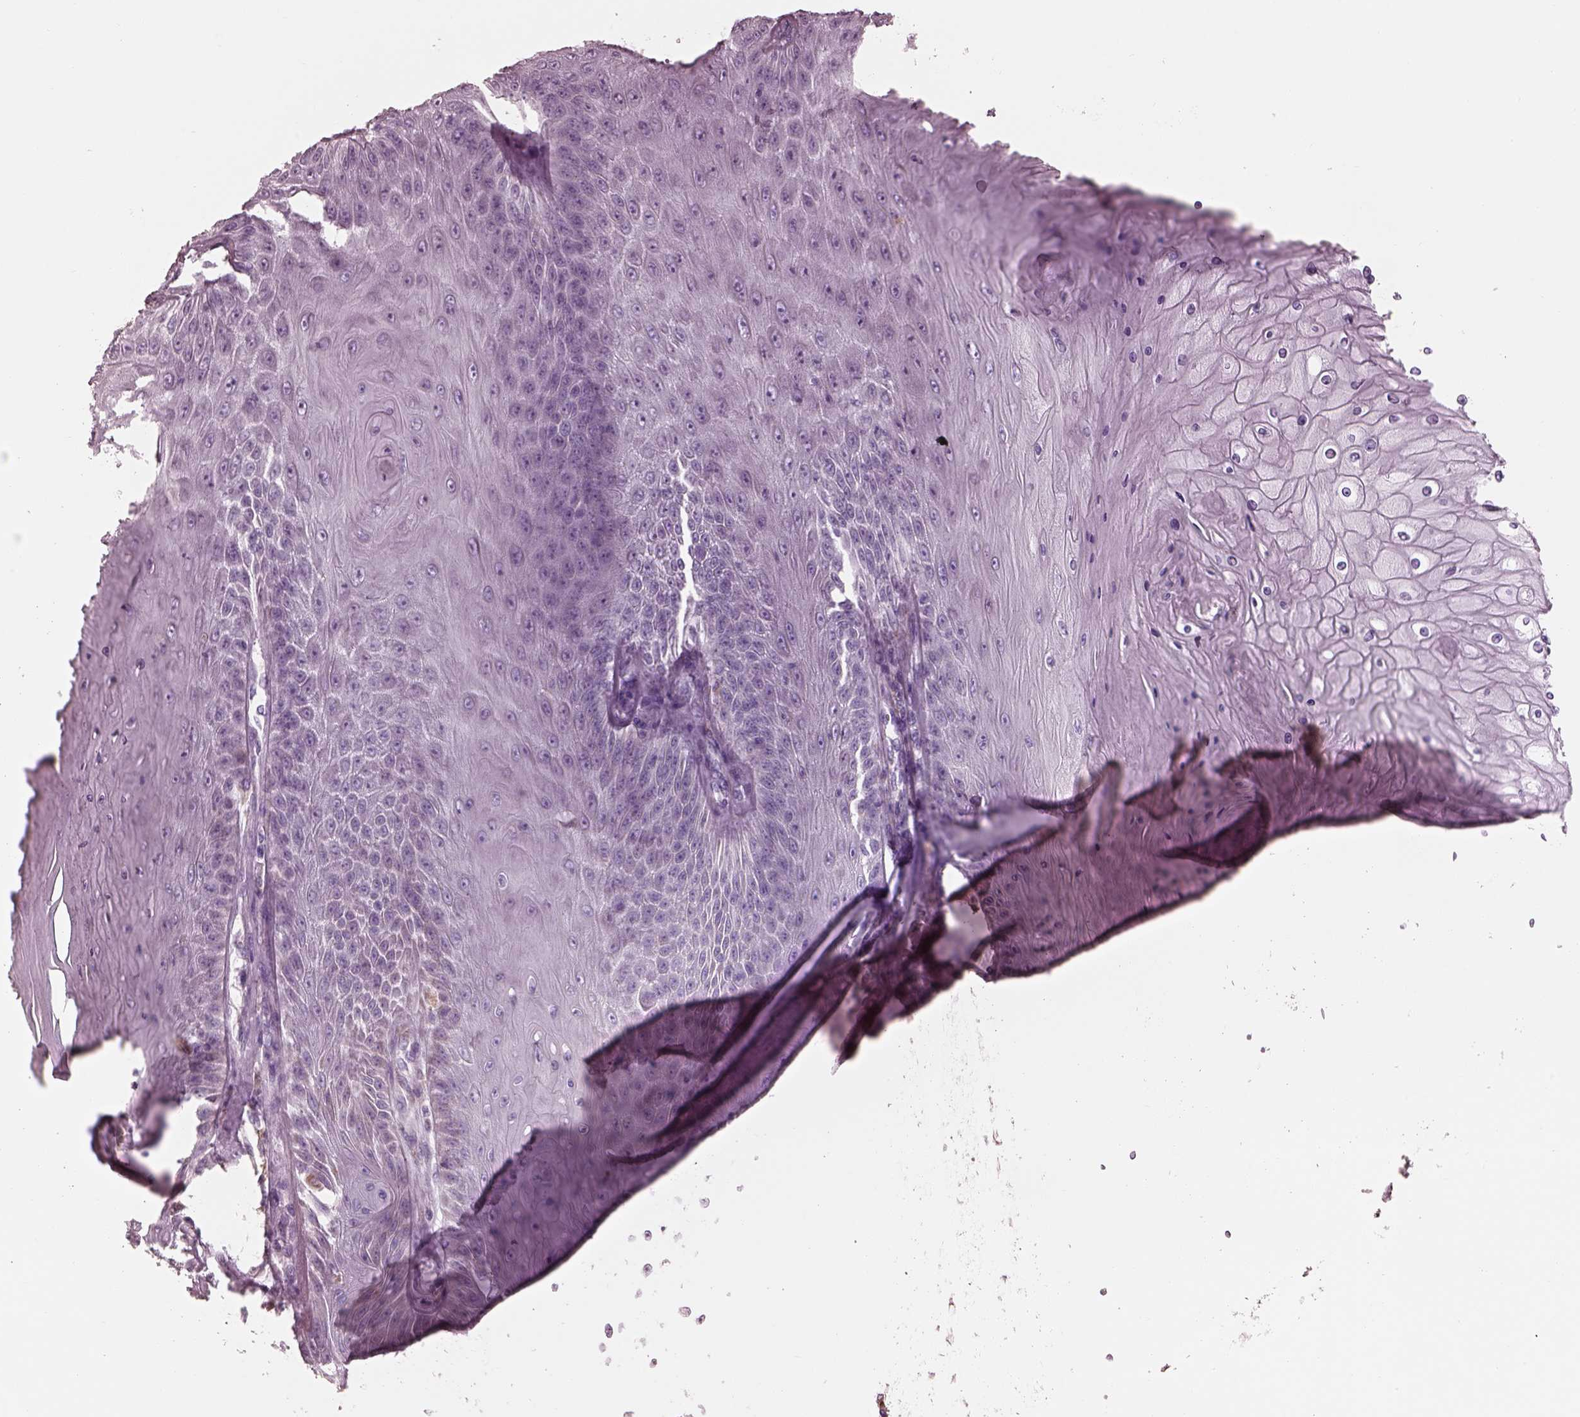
{"staining": {"intensity": "negative", "quantity": "none", "location": "none"}, "tissue": "skin cancer", "cell_type": "Tumor cells", "image_type": "cancer", "snomed": [{"axis": "morphology", "description": "Squamous cell carcinoma, NOS"}, {"axis": "topography", "description": "Skin"}], "caption": "The histopathology image reveals no staining of tumor cells in skin cancer (squamous cell carcinoma).", "gene": "CADM2", "patient": {"sex": "male", "age": 62}}